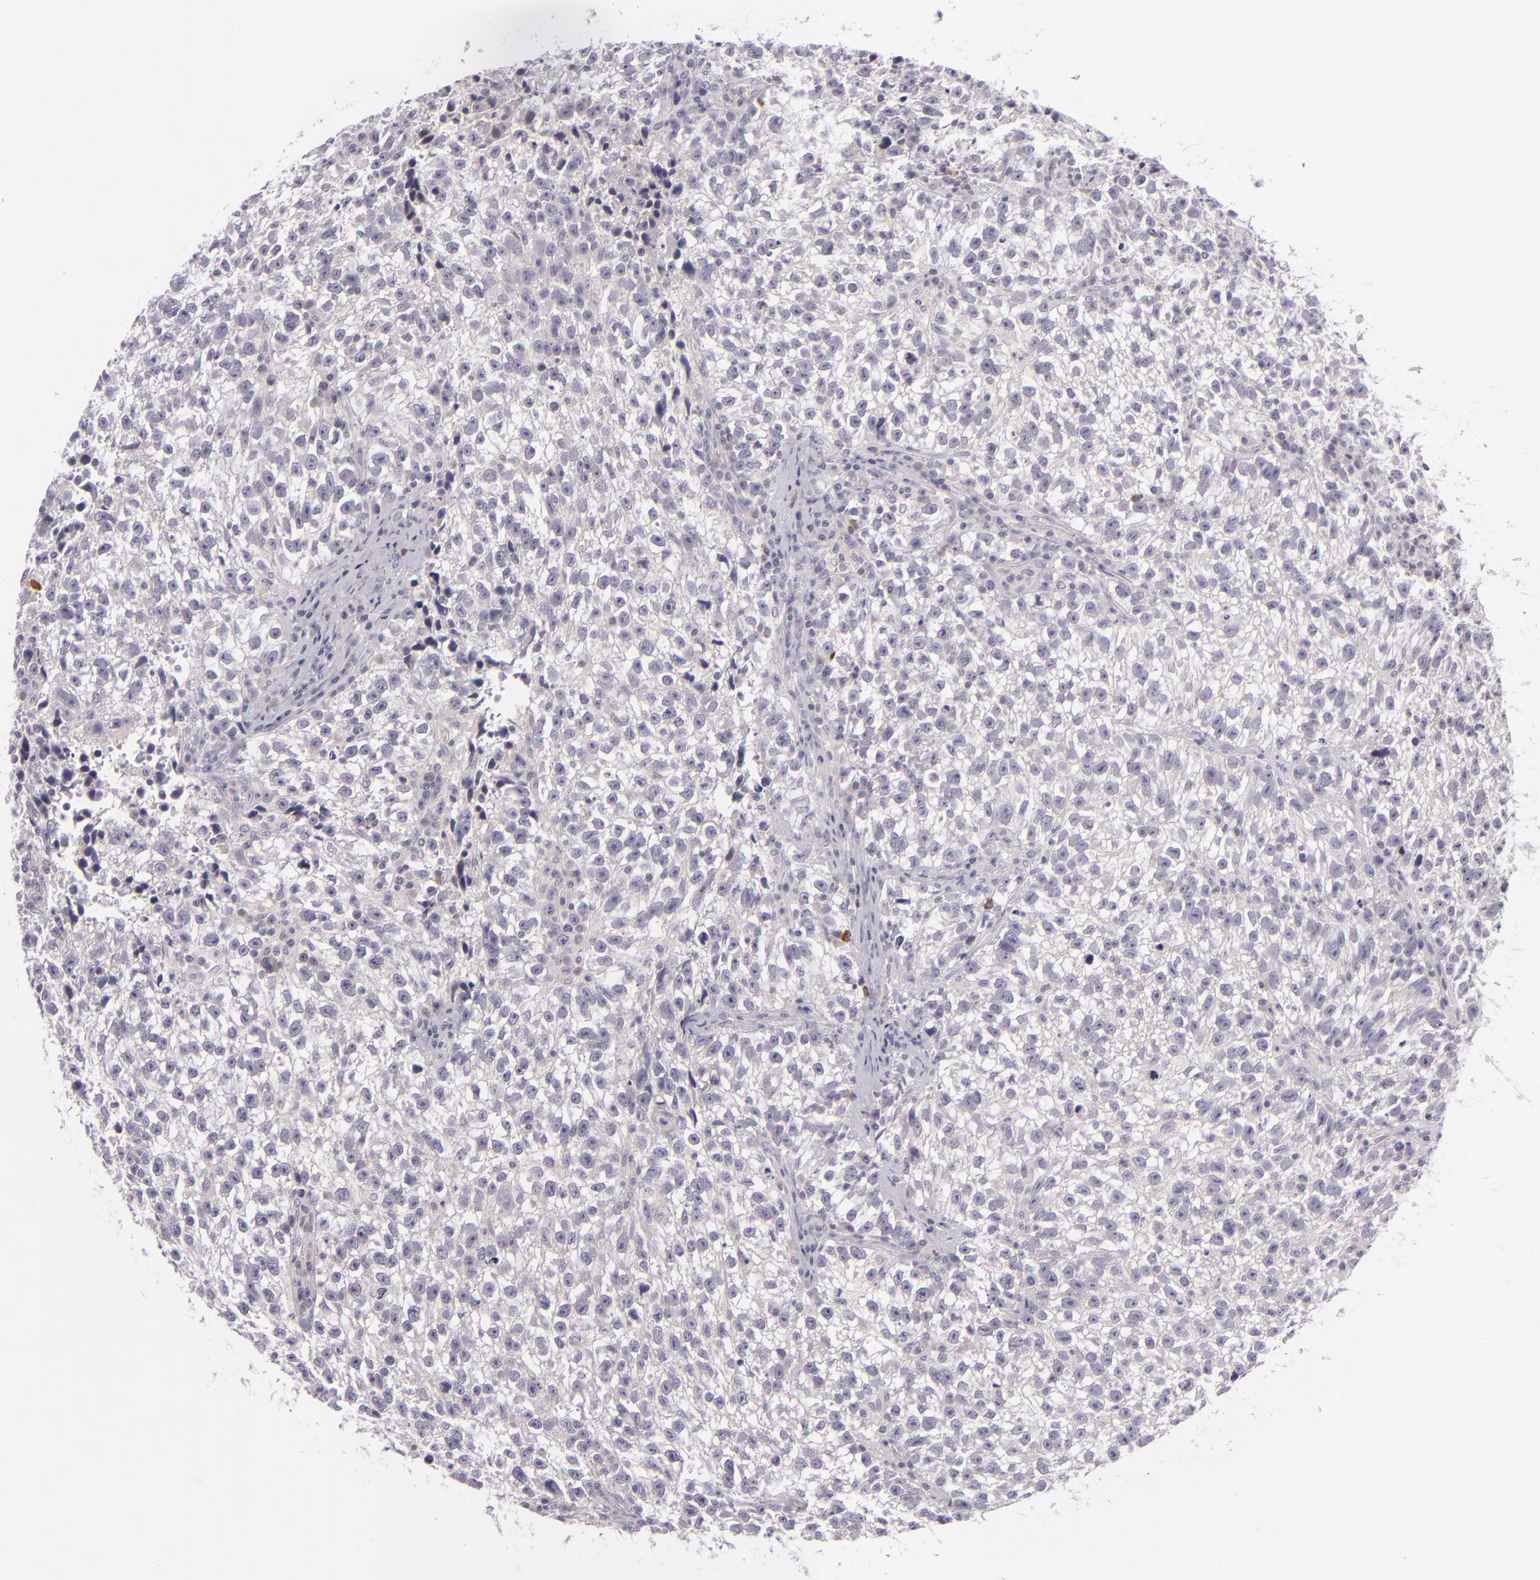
{"staining": {"intensity": "negative", "quantity": "none", "location": "none"}, "tissue": "testis cancer", "cell_type": "Tumor cells", "image_type": "cancer", "snomed": [{"axis": "morphology", "description": "Seminoma, NOS"}, {"axis": "topography", "description": "Testis"}], "caption": "This is a image of immunohistochemistry (IHC) staining of testis cancer (seminoma), which shows no expression in tumor cells.", "gene": "DAG1", "patient": {"sex": "male", "age": 38}}